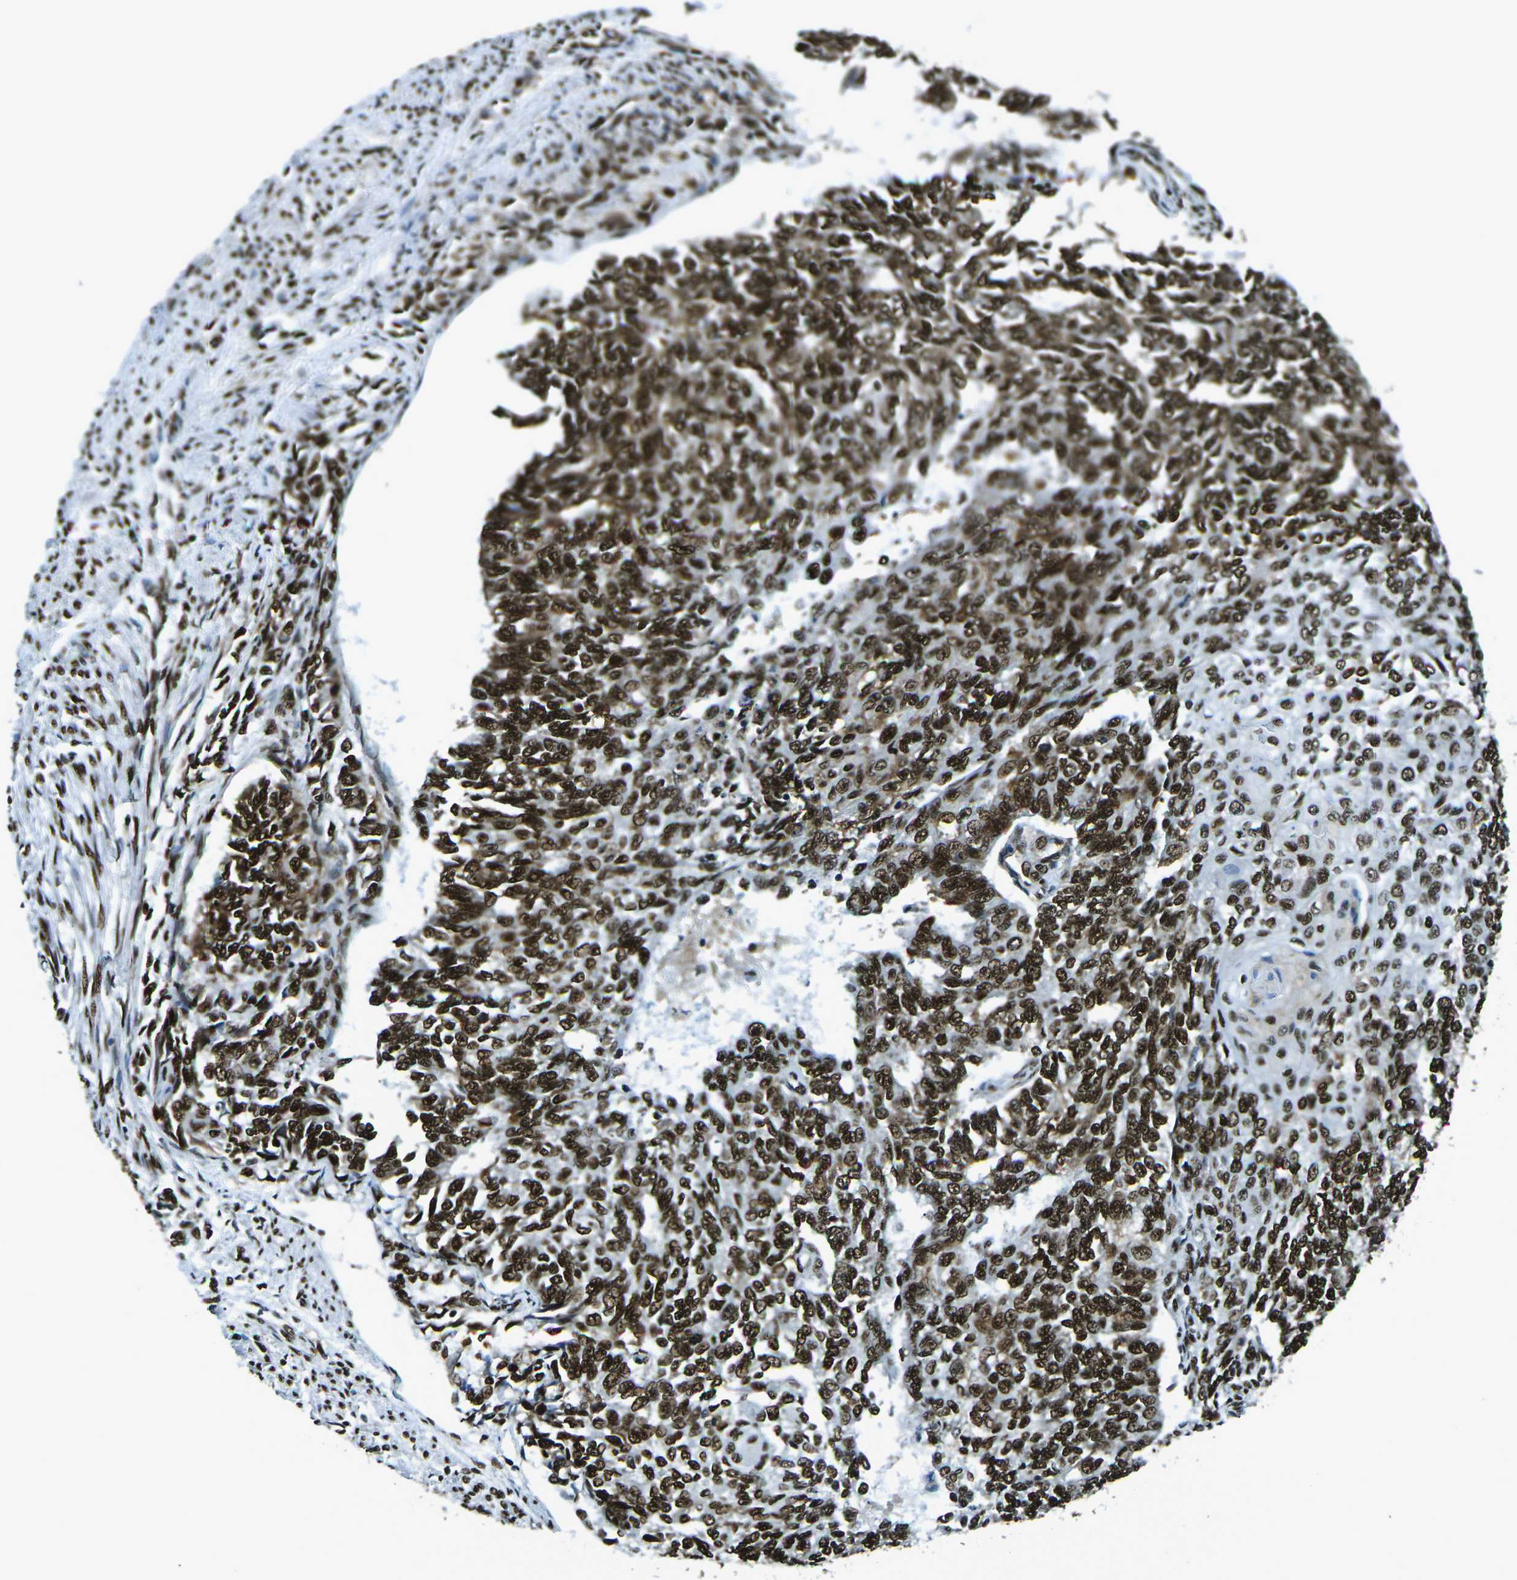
{"staining": {"intensity": "strong", "quantity": ">75%", "location": "cytoplasmic/membranous,nuclear"}, "tissue": "endometrial cancer", "cell_type": "Tumor cells", "image_type": "cancer", "snomed": [{"axis": "morphology", "description": "Adenocarcinoma, NOS"}, {"axis": "topography", "description": "Endometrium"}], "caption": "Strong cytoplasmic/membranous and nuclear expression for a protein is seen in approximately >75% of tumor cells of endometrial adenocarcinoma using immunohistochemistry (IHC).", "gene": "HNRNPL", "patient": {"sex": "female", "age": 32}}